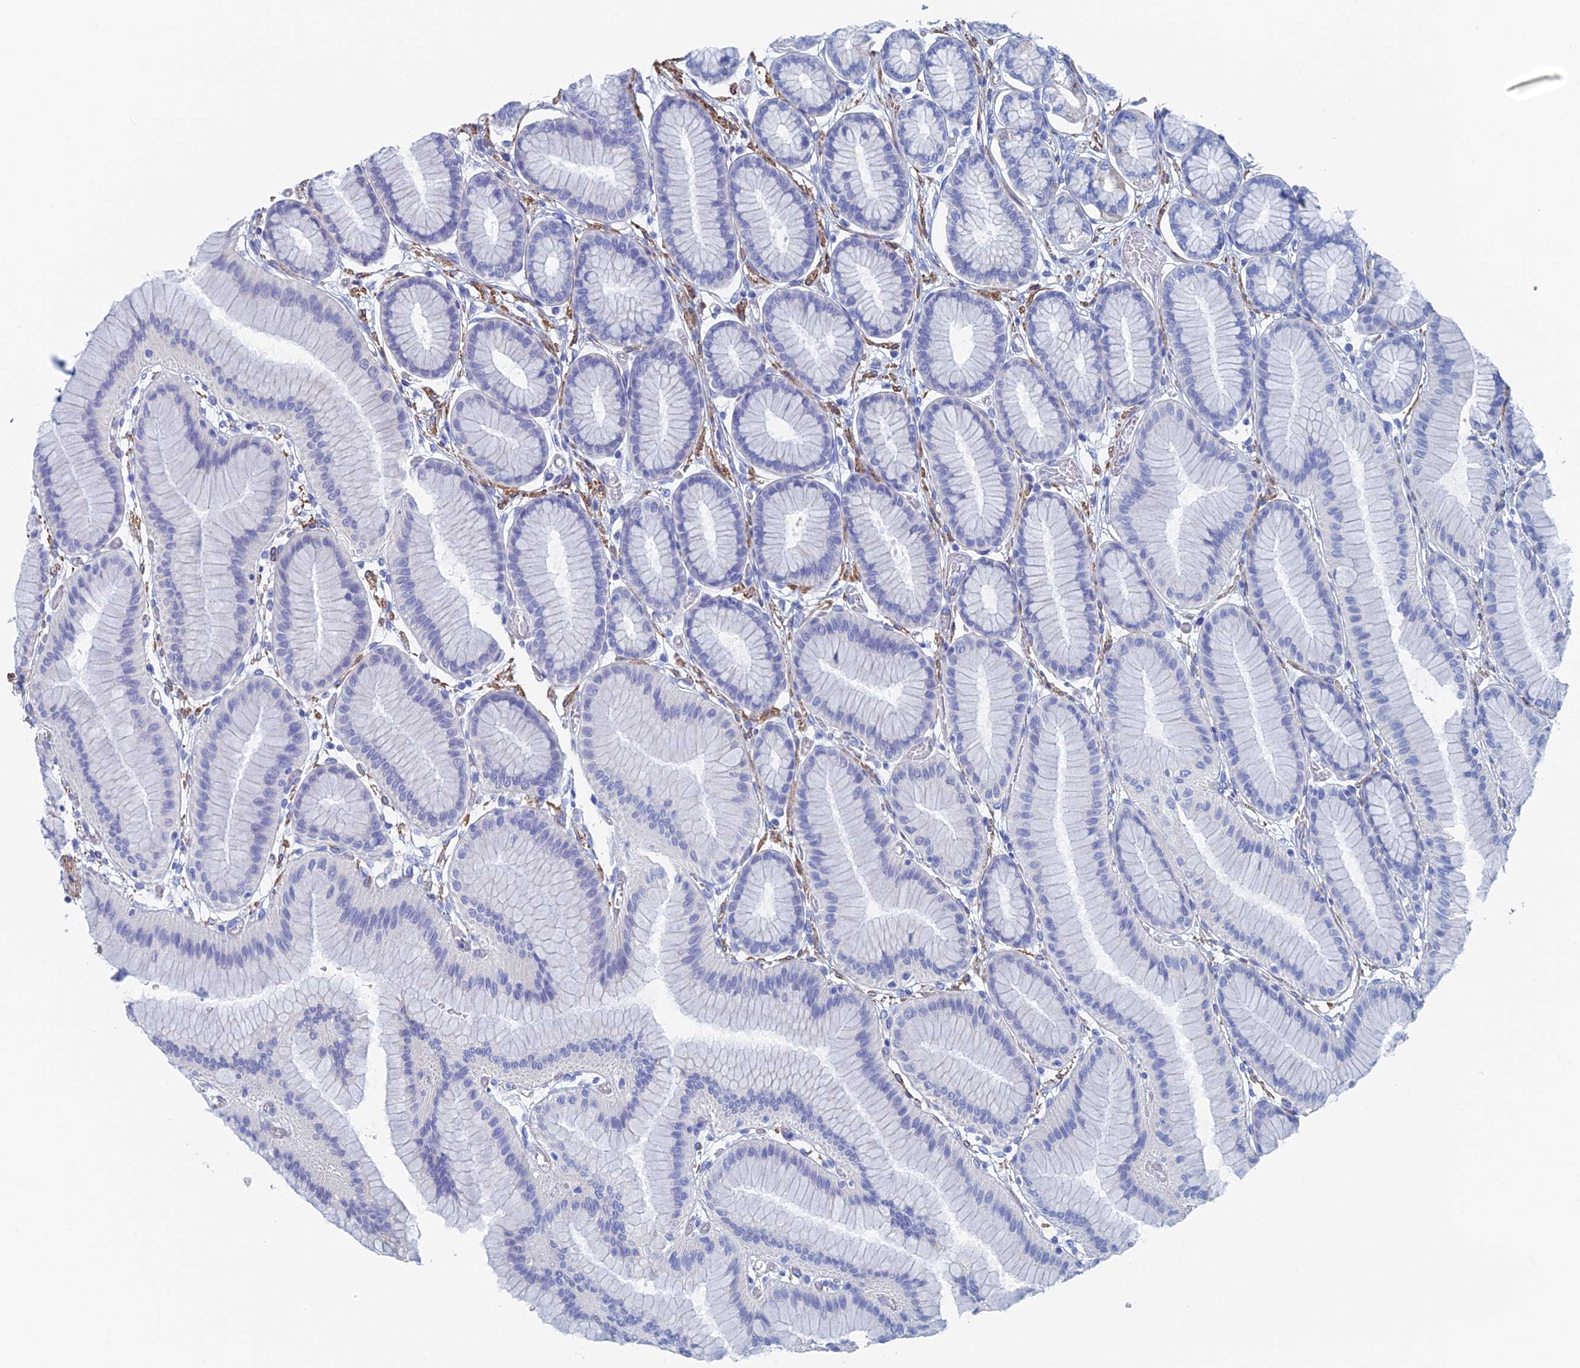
{"staining": {"intensity": "negative", "quantity": "none", "location": "none"}, "tissue": "stomach", "cell_type": "Glandular cells", "image_type": "normal", "snomed": [{"axis": "morphology", "description": "Normal tissue, NOS"}, {"axis": "morphology", "description": "Adenocarcinoma, NOS"}, {"axis": "morphology", "description": "Adenocarcinoma, High grade"}, {"axis": "topography", "description": "Stomach, upper"}, {"axis": "topography", "description": "Stomach"}], "caption": "Stomach was stained to show a protein in brown. There is no significant expression in glandular cells. Brightfield microscopy of immunohistochemistry (IHC) stained with DAB (brown) and hematoxylin (blue), captured at high magnification.", "gene": "KCNK18", "patient": {"sex": "female", "age": 65}}